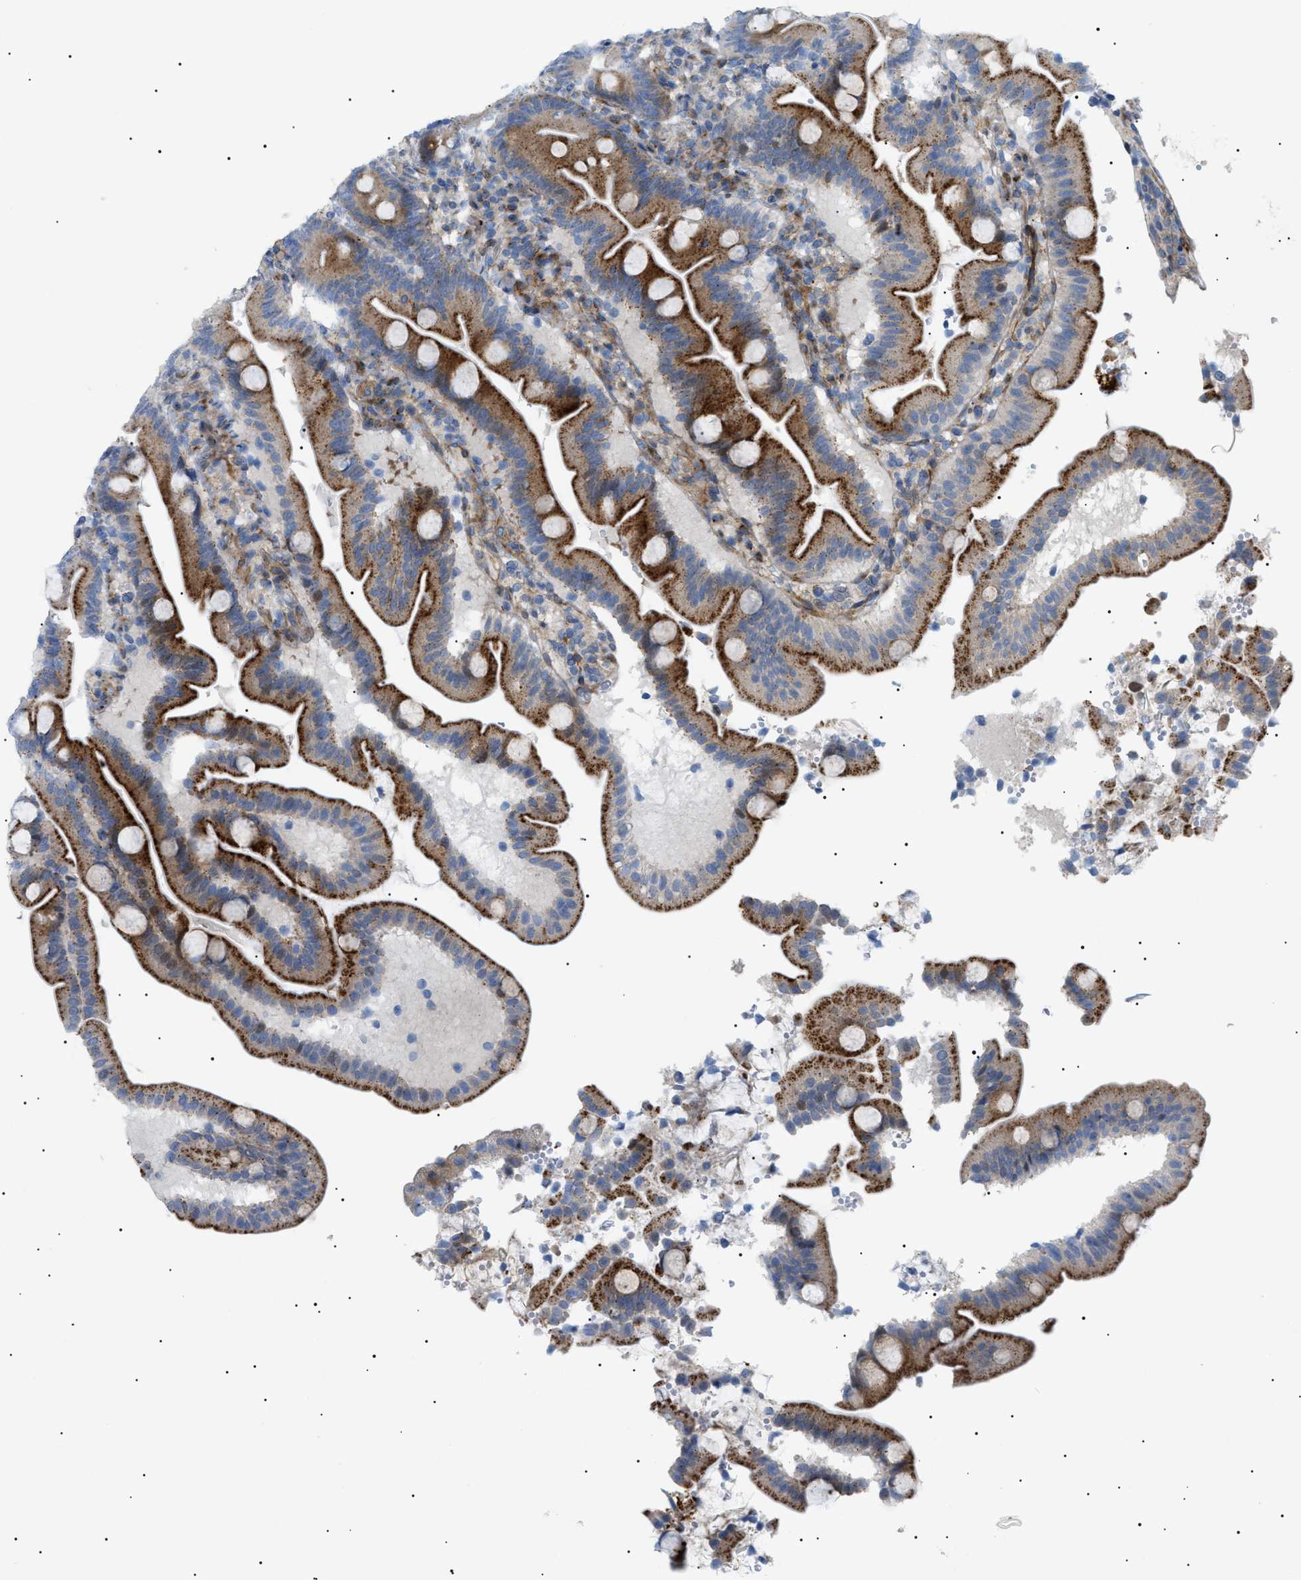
{"staining": {"intensity": "strong", "quantity": ">75%", "location": "cytoplasmic/membranous"}, "tissue": "duodenum", "cell_type": "Glandular cells", "image_type": "normal", "snomed": [{"axis": "morphology", "description": "Normal tissue, NOS"}, {"axis": "topography", "description": "Duodenum"}], "caption": "Strong cytoplasmic/membranous positivity is seen in about >75% of glandular cells in benign duodenum. The staining was performed using DAB, with brown indicating positive protein expression. Nuclei are stained blue with hematoxylin.", "gene": "SFXN5", "patient": {"sex": "male", "age": 54}}